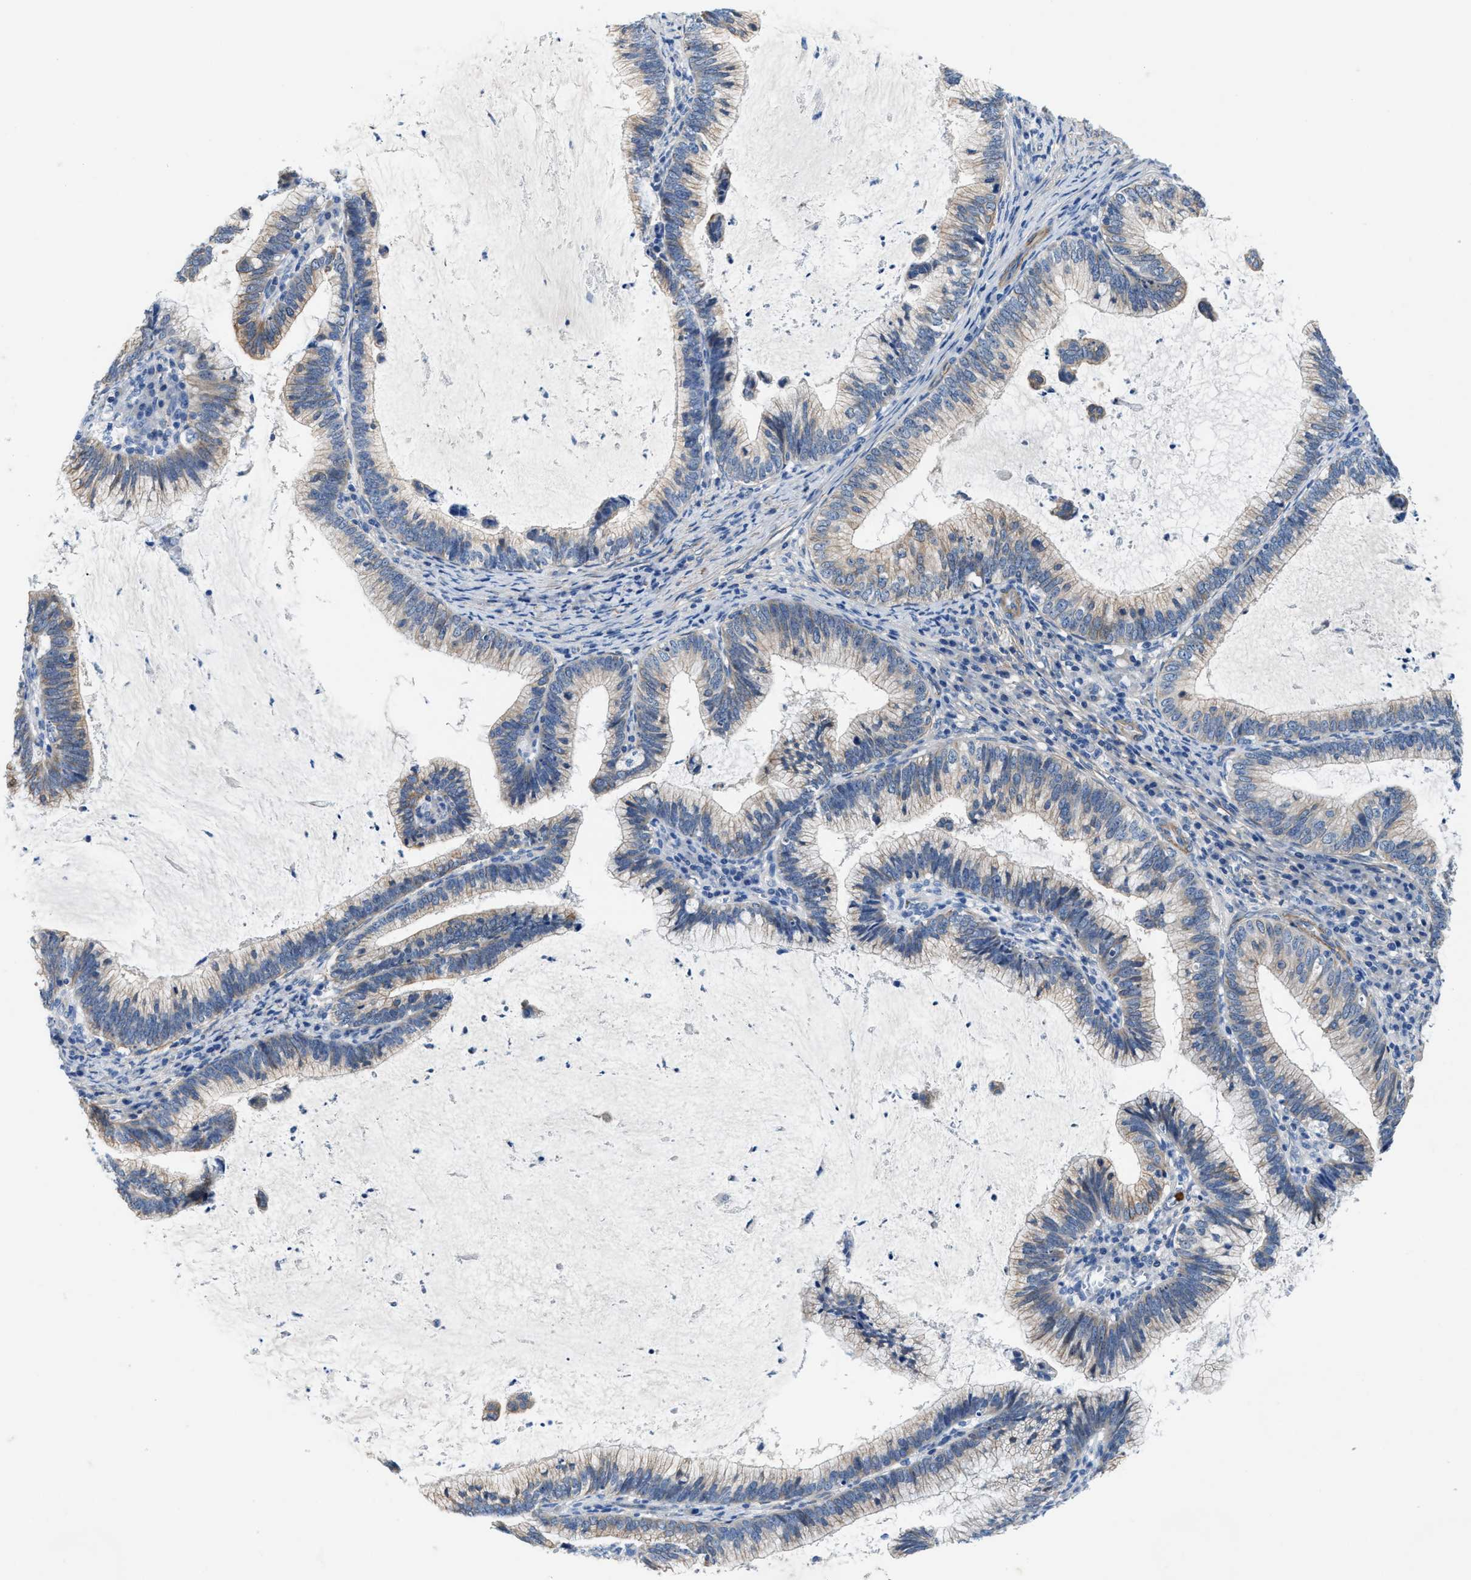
{"staining": {"intensity": "weak", "quantity": "<25%", "location": "cytoplasmic/membranous"}, "tissue": "cervical cancer", "cell_type": "Tumor cells", "image_type": "cancer", "snomed": [{"axis": "morphology", "description": "Adenocarcinoma, NOS"}, {"axis": "topography", "description": "Cervix"}], "caption": "There is no significant positivity in tumor cells of cervical cancer. Brightfield microscopy of immunohistochemistry stained with DAB (3,3'-diaminobenzidine) (brown) and hematoxylin (blue), captured at high magnification.", "gene": "PARG", "patient": {"sex": "female", "age": 36}}